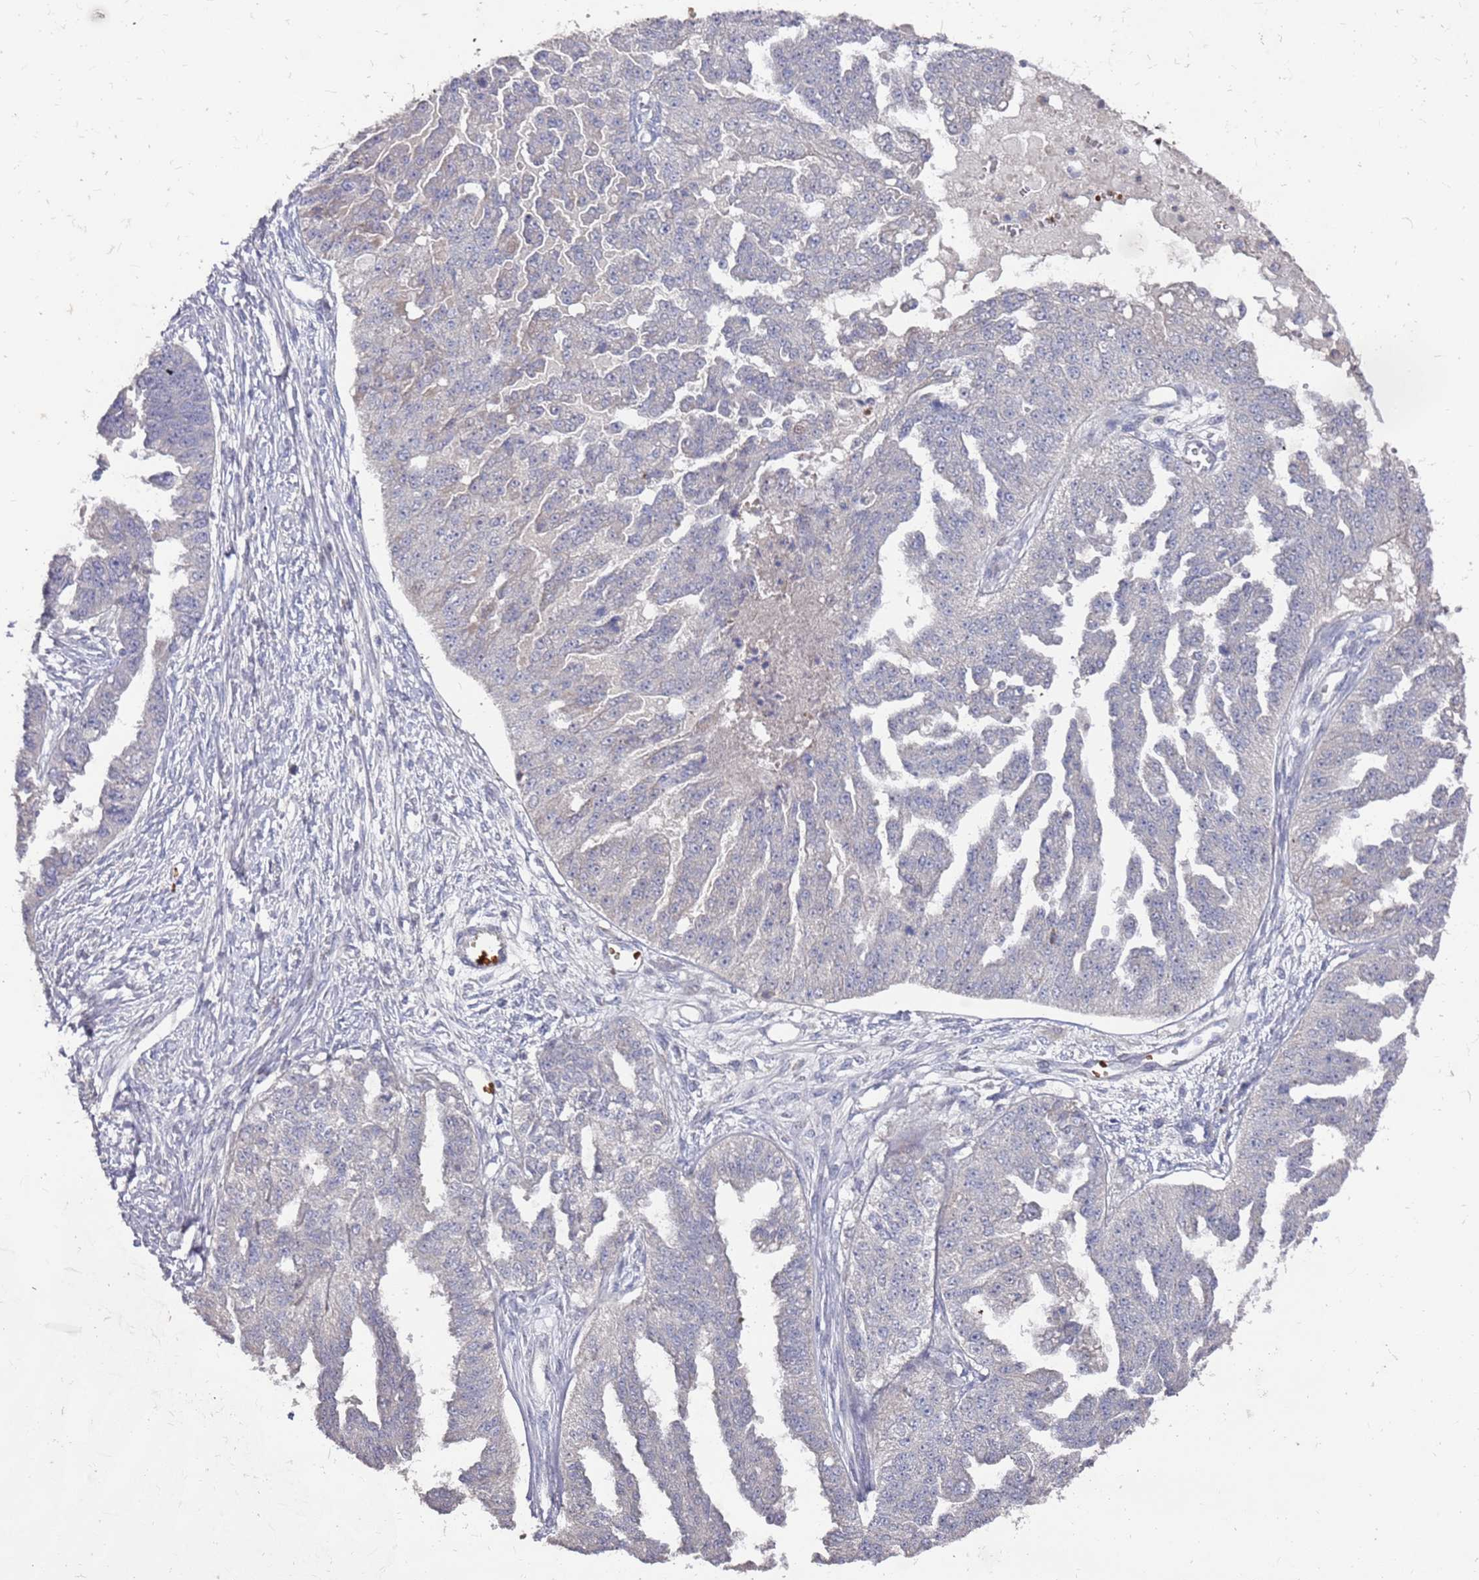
{"staining": {"intensity": "negative", "quantity": "none", "location": "none"}, "tissue": "ovarian cancer", "cell_type": "Tumor cells", "image_type": "cancer", "snomed": [{"axis": "morphology", "description": "Cystadenocarcinoma, serous, NOS"}, {"axis": "topography", "description": "Ovary"}], "caption": "There is no significant staining in tumor cells of ovarian cancer.", "gene": "LACC1", "patient": {"sex": "female", "age": 58}}